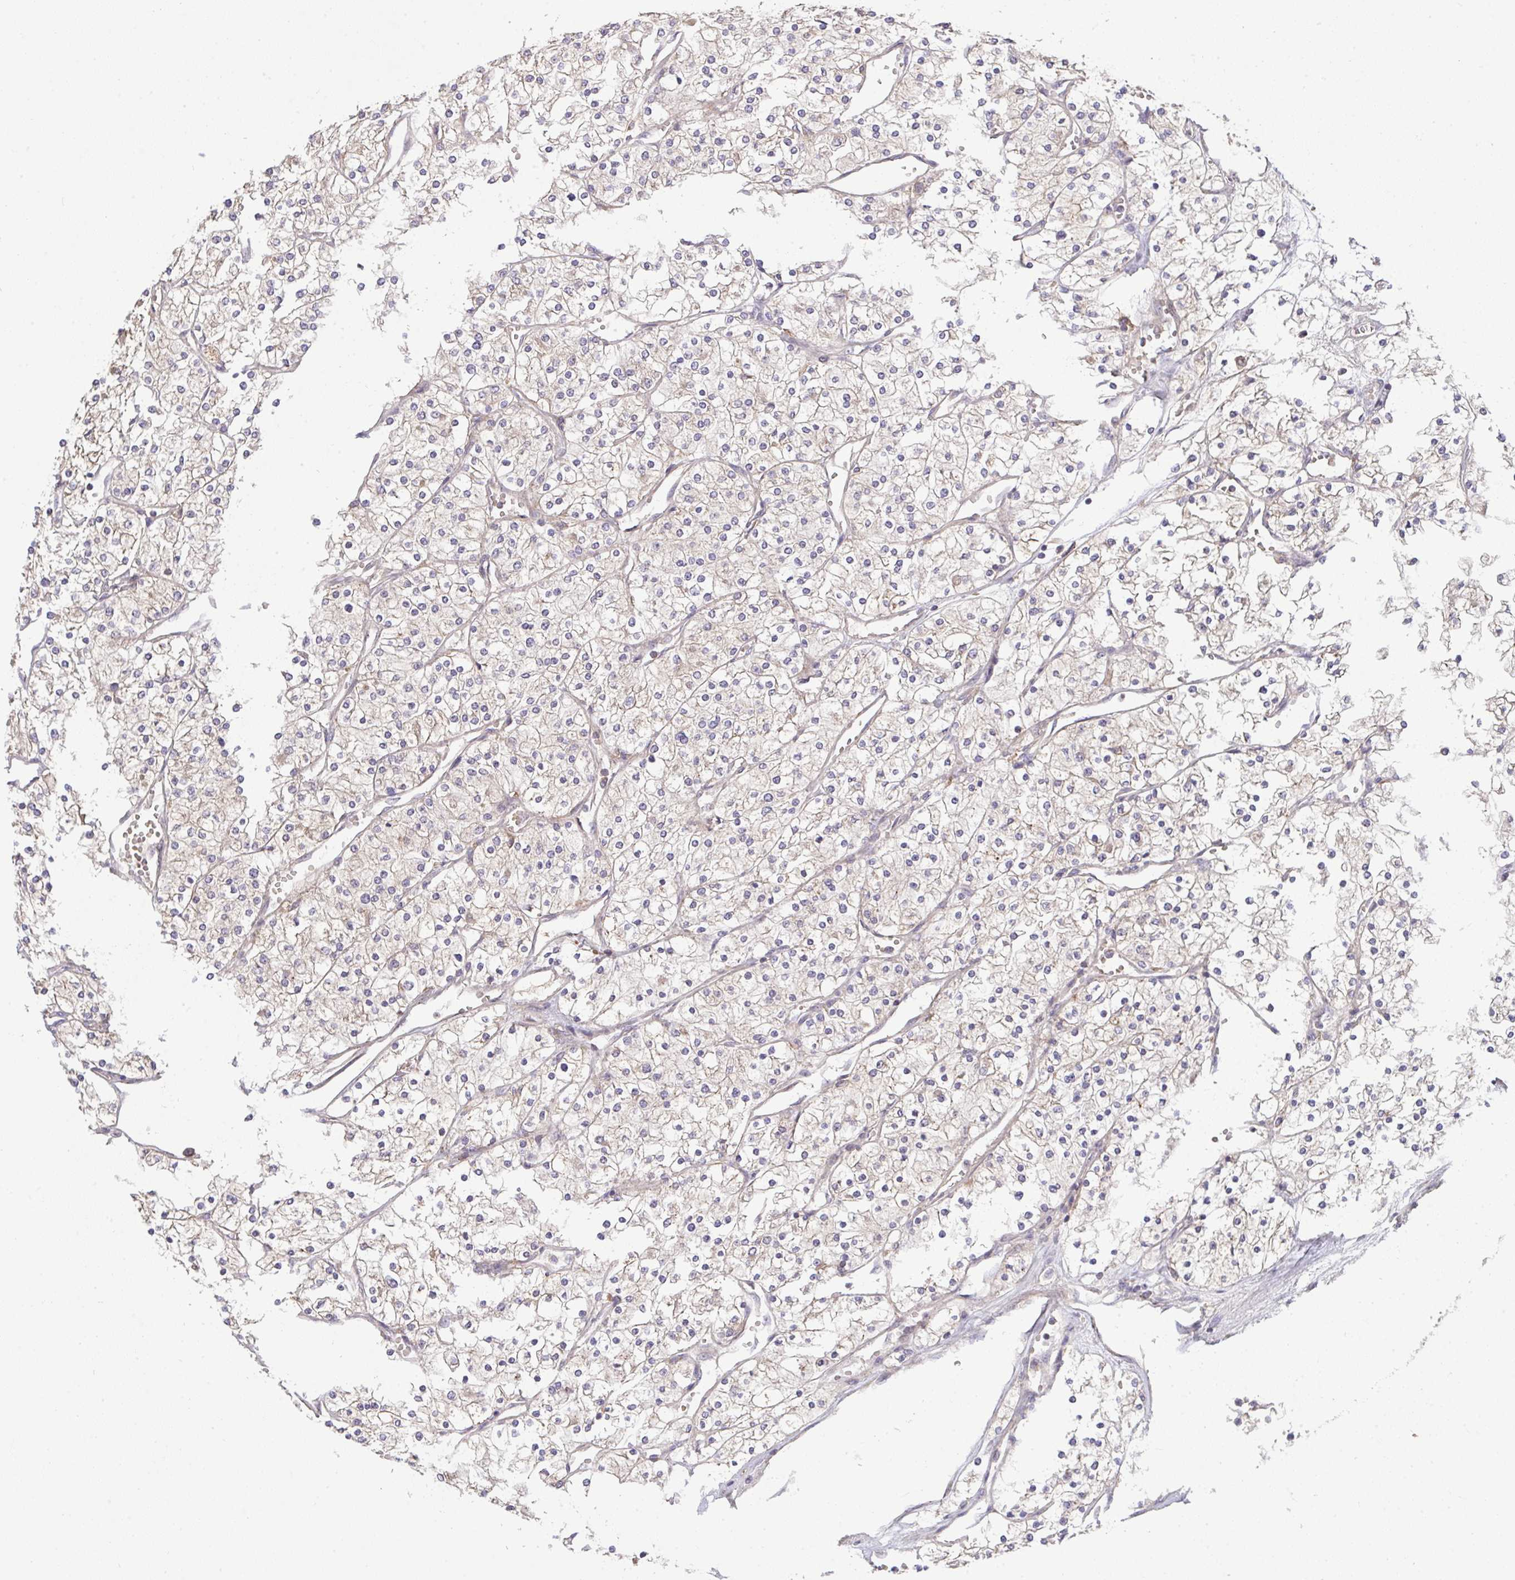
{"staining": {"intensity": "weak", "quantity": "<25%", "location": "cytoplasmic/membranous"}, "tissue": "renal cancer", "cell_type": "Tumor cells", "image_type": "cancer", "snomed": [{"axis": "morphology", "description": "Adenocarcinoma, NOS"}, {"axis": "topography", "description": "Kidney"}], "caption": "Tumor cells show no significant protein expression in renal cancer.", "gene": "SLC9A6", "patient": {"sex": "male", "age": 80}}